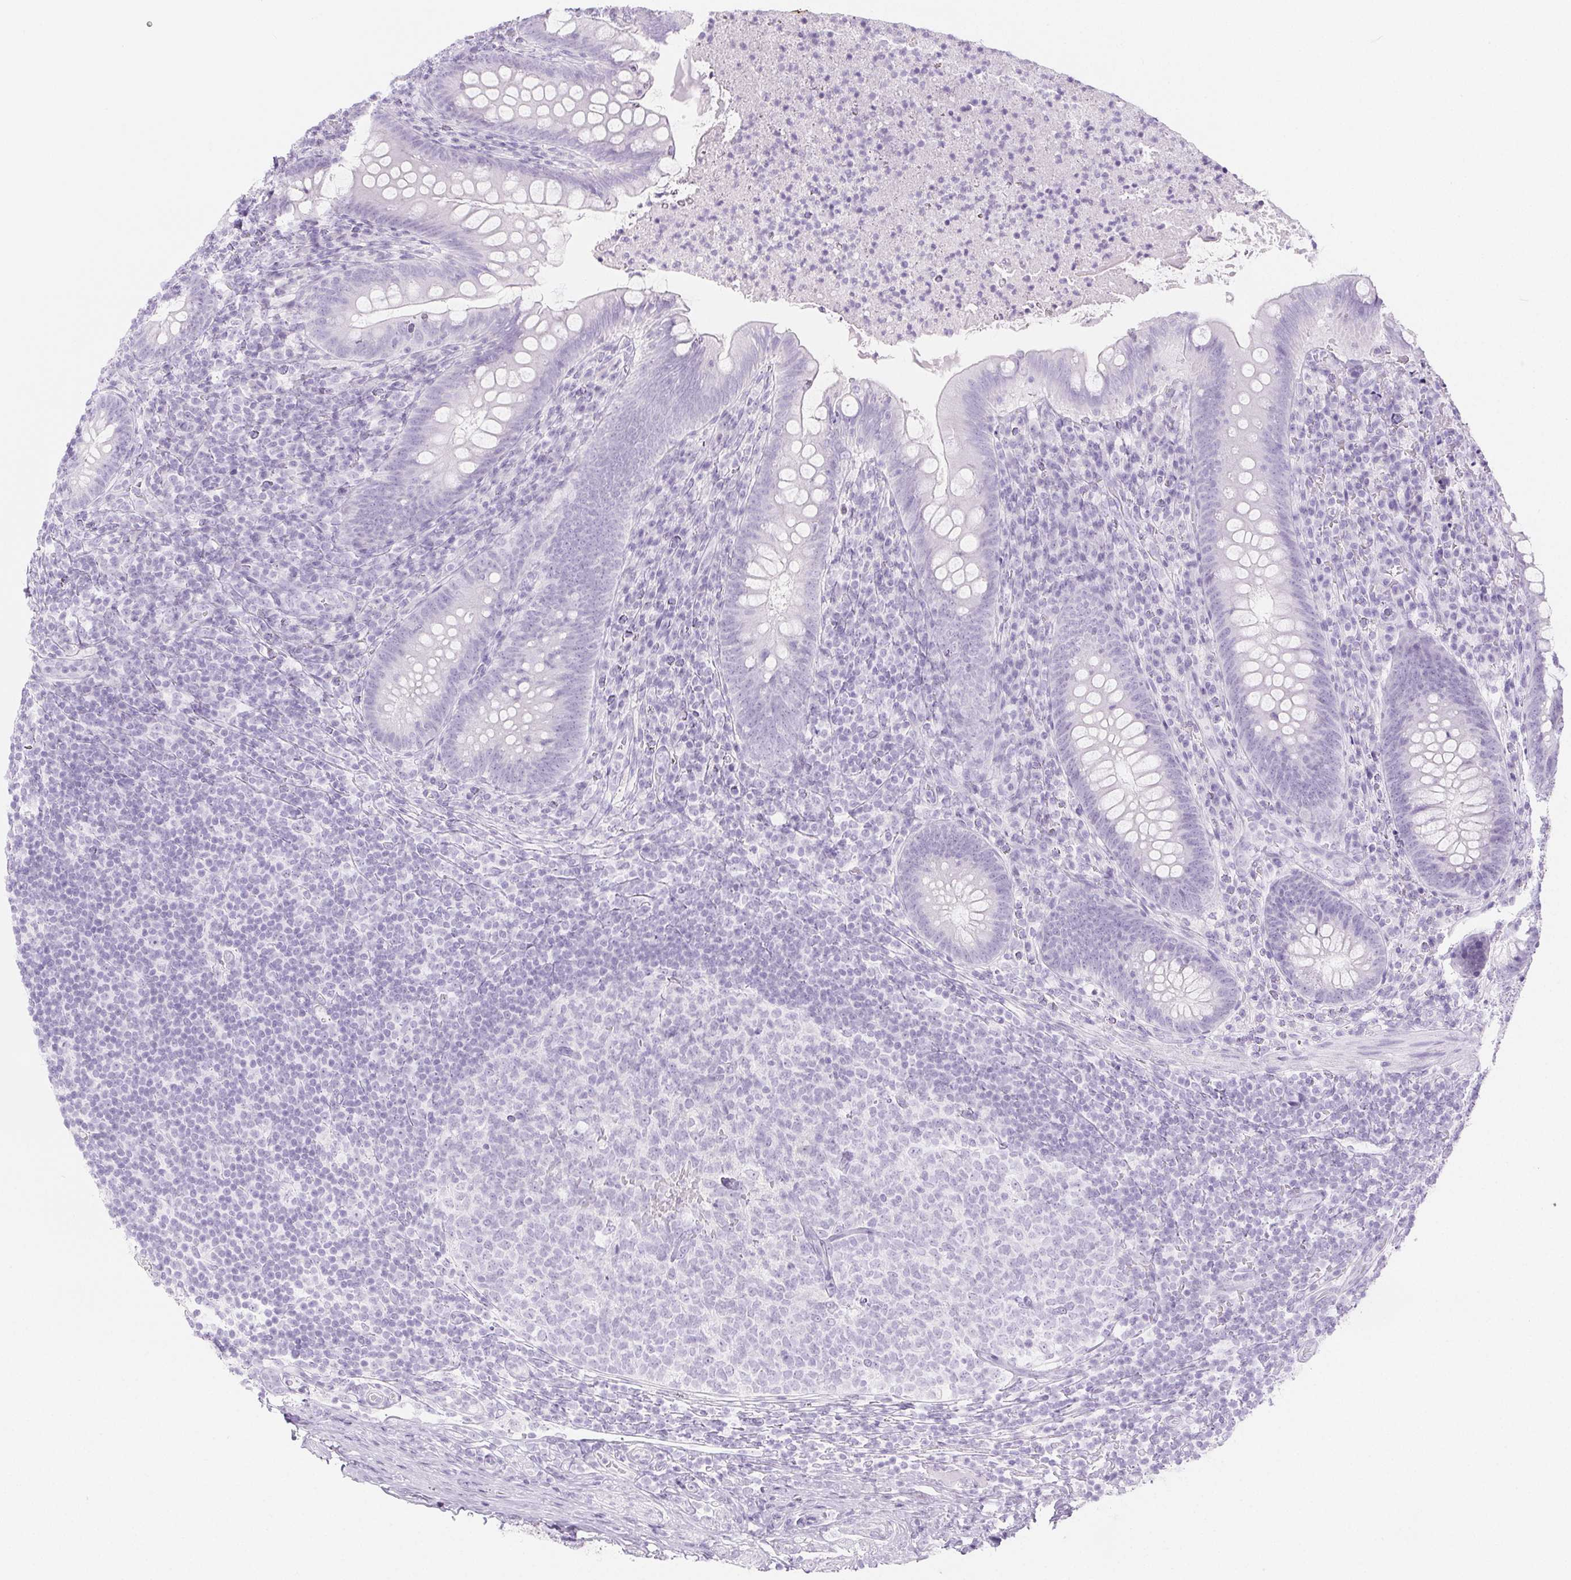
{"staining": {"intensity": "negative", "quantity": "none", "location": "none"}, "tissue": "appendix", "cell_type": "Glandular cells", "image_type": "normal", "snomed": [{"axis": "morphology", "description": "Normal tissue, NOS"}, {"axis": "topography", "description": "Appendix"}], "caption": "Glandular cells show no significant protein expression in unremarkable appendix. Nuclei are stained in blue.", "gene": "SPRR3", "patient": {"sex": "male", "age": 47}}